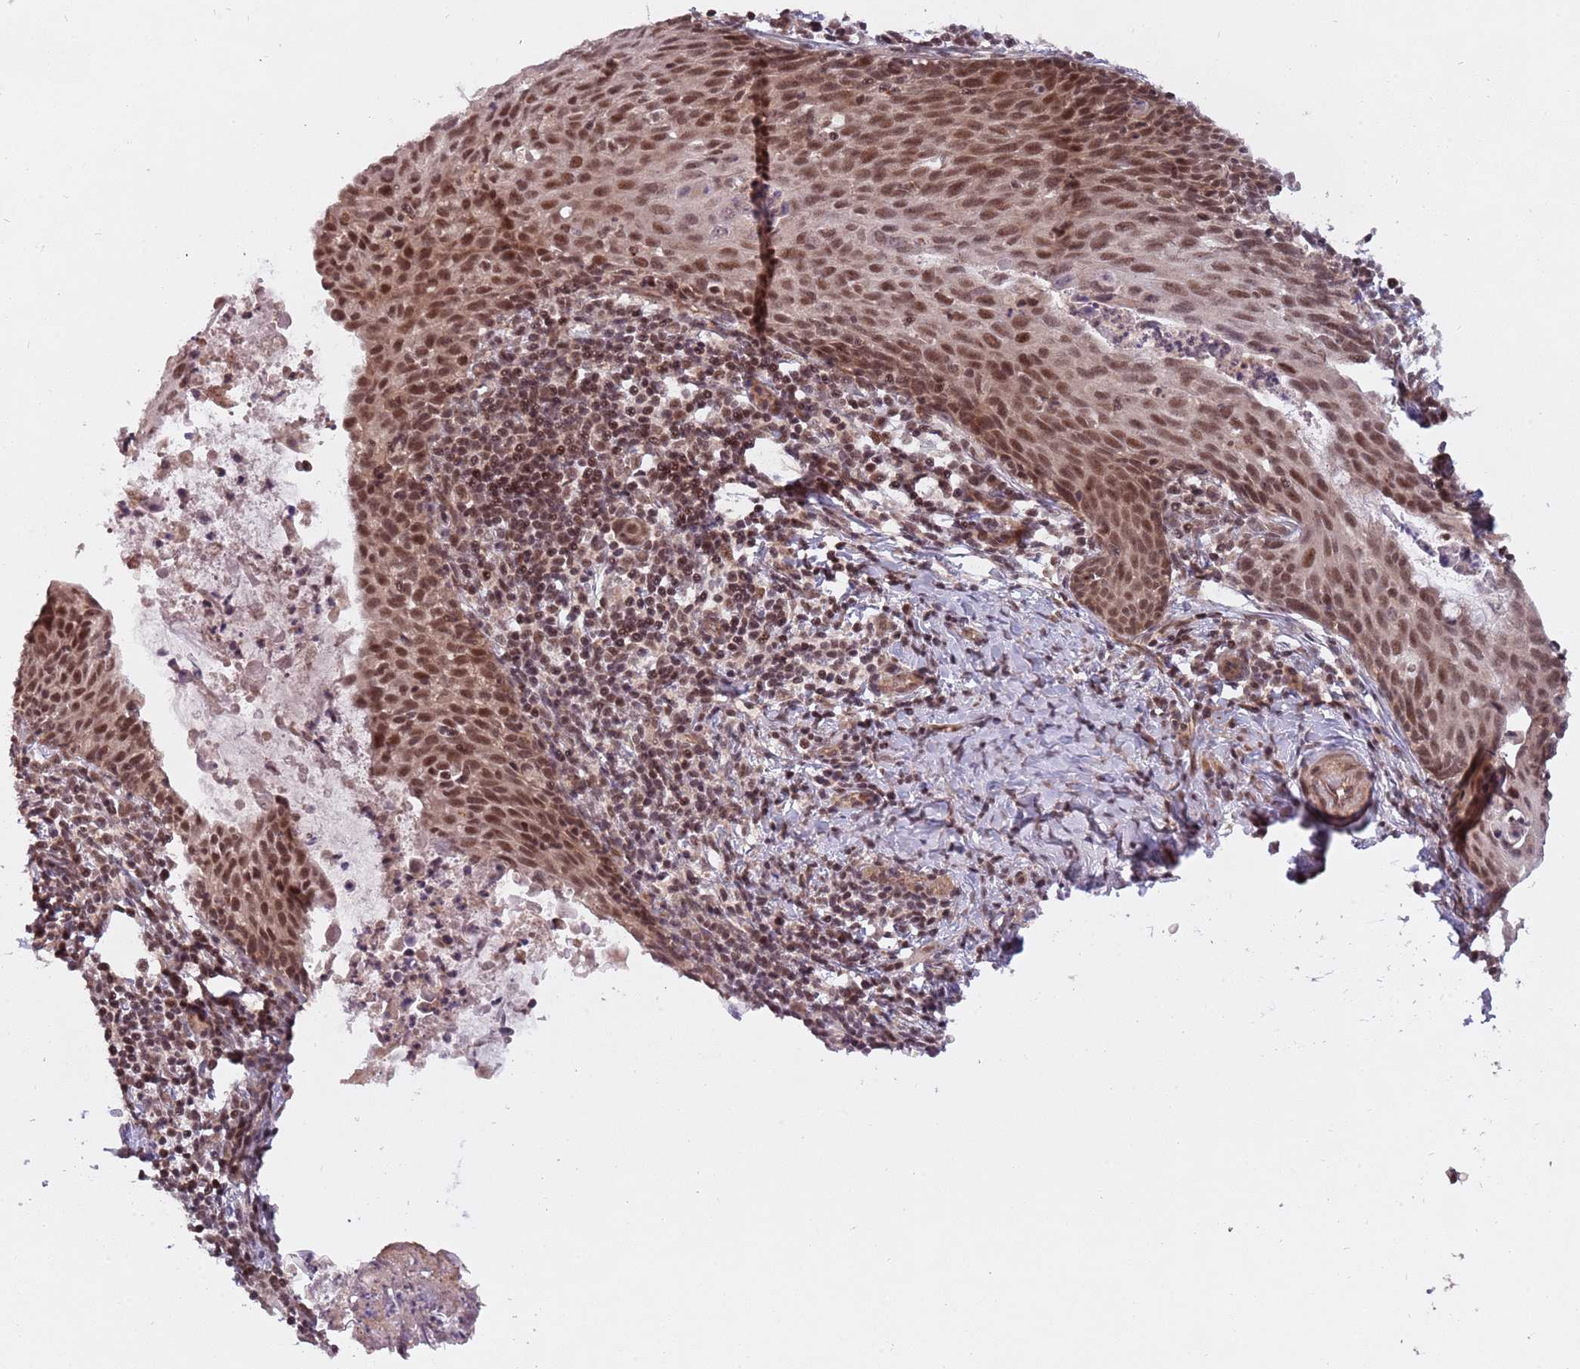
{"staining": {"intensity": "moderate", "quantity": ">75%", "location": "nuclear"}, "tissue": "cervical cancer", "cell_type": "Tumor cells", "image_type": "cancer", "snomed": [{"axis": "morphology", "description": "Squamous cell carcinoma, NOS"}, {"axis": "topography", "description": "Cervix"}], "caption": "IHC of human cervical cancer (squamous cell carcinoma) demonstrates medium levels of moderate nuclear positivity in about >75% of tumor cells. Nuclei are stained in blue.", "gene": "SUDS3", "patient": {"sex": "female", "age": 52}}